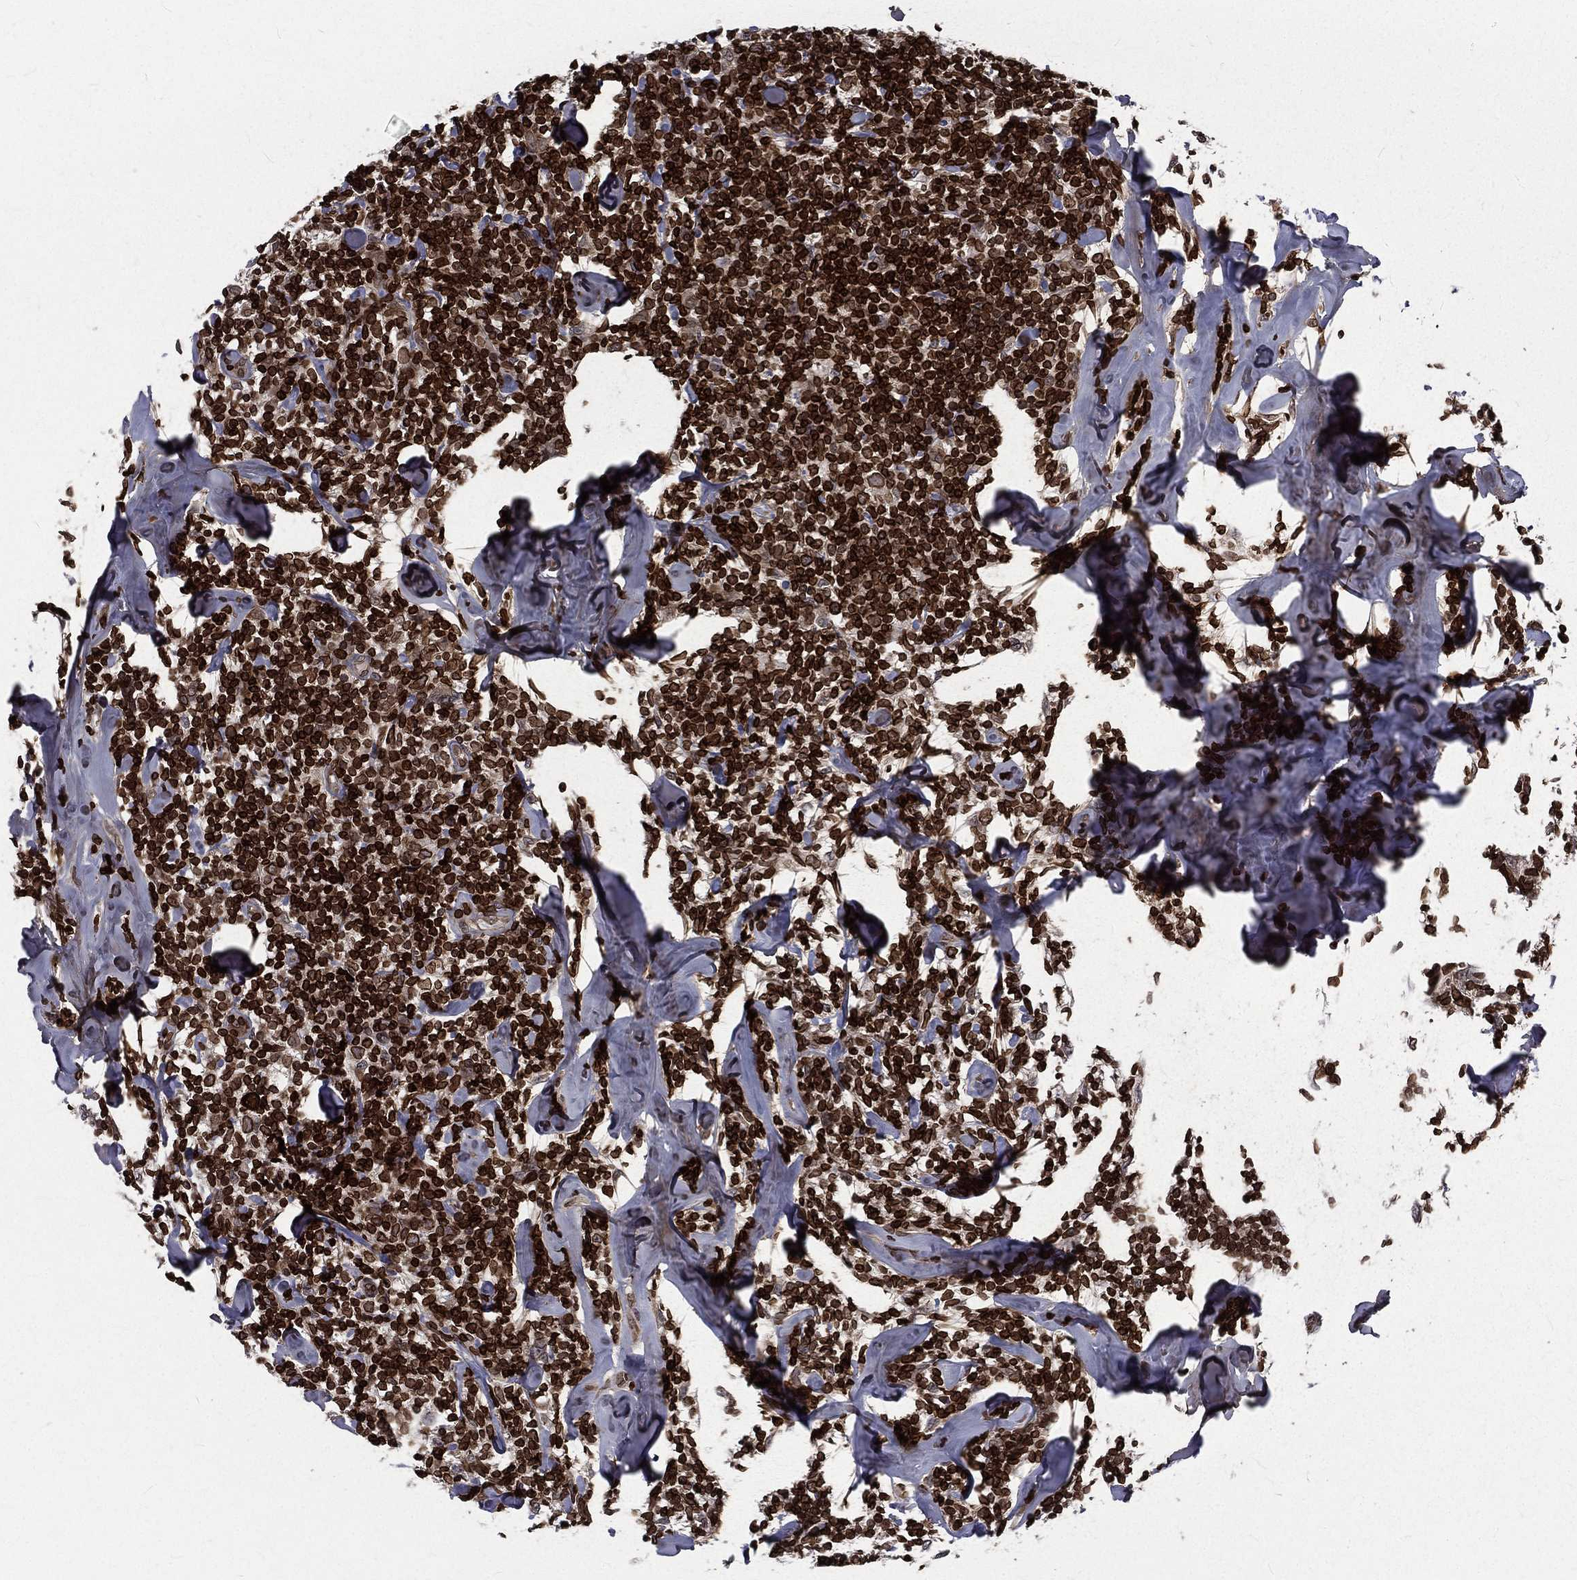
{"staining": {"intensity": "strong", "quantity": ">75%", "location": "cytoplasmic/membranous,nuclear"}, "tissue": "lymphoma", "cell_type": "Tumor cells", "image_type": "cancer", "snomed": [{"axis": "morphology", "description": "Malignant lymphoma, non-Hodgkin's type, Low grade"}, {"axis": "topography", "description": "Lymph node"}], "caption": "Human malignant lymphoma, non-Hodgkin's type (low-grade) stained with a protein marker exhibits strong staining in tumor cells.", "gene": "LBR", "patient": {"sex": "female", "age": 56}}